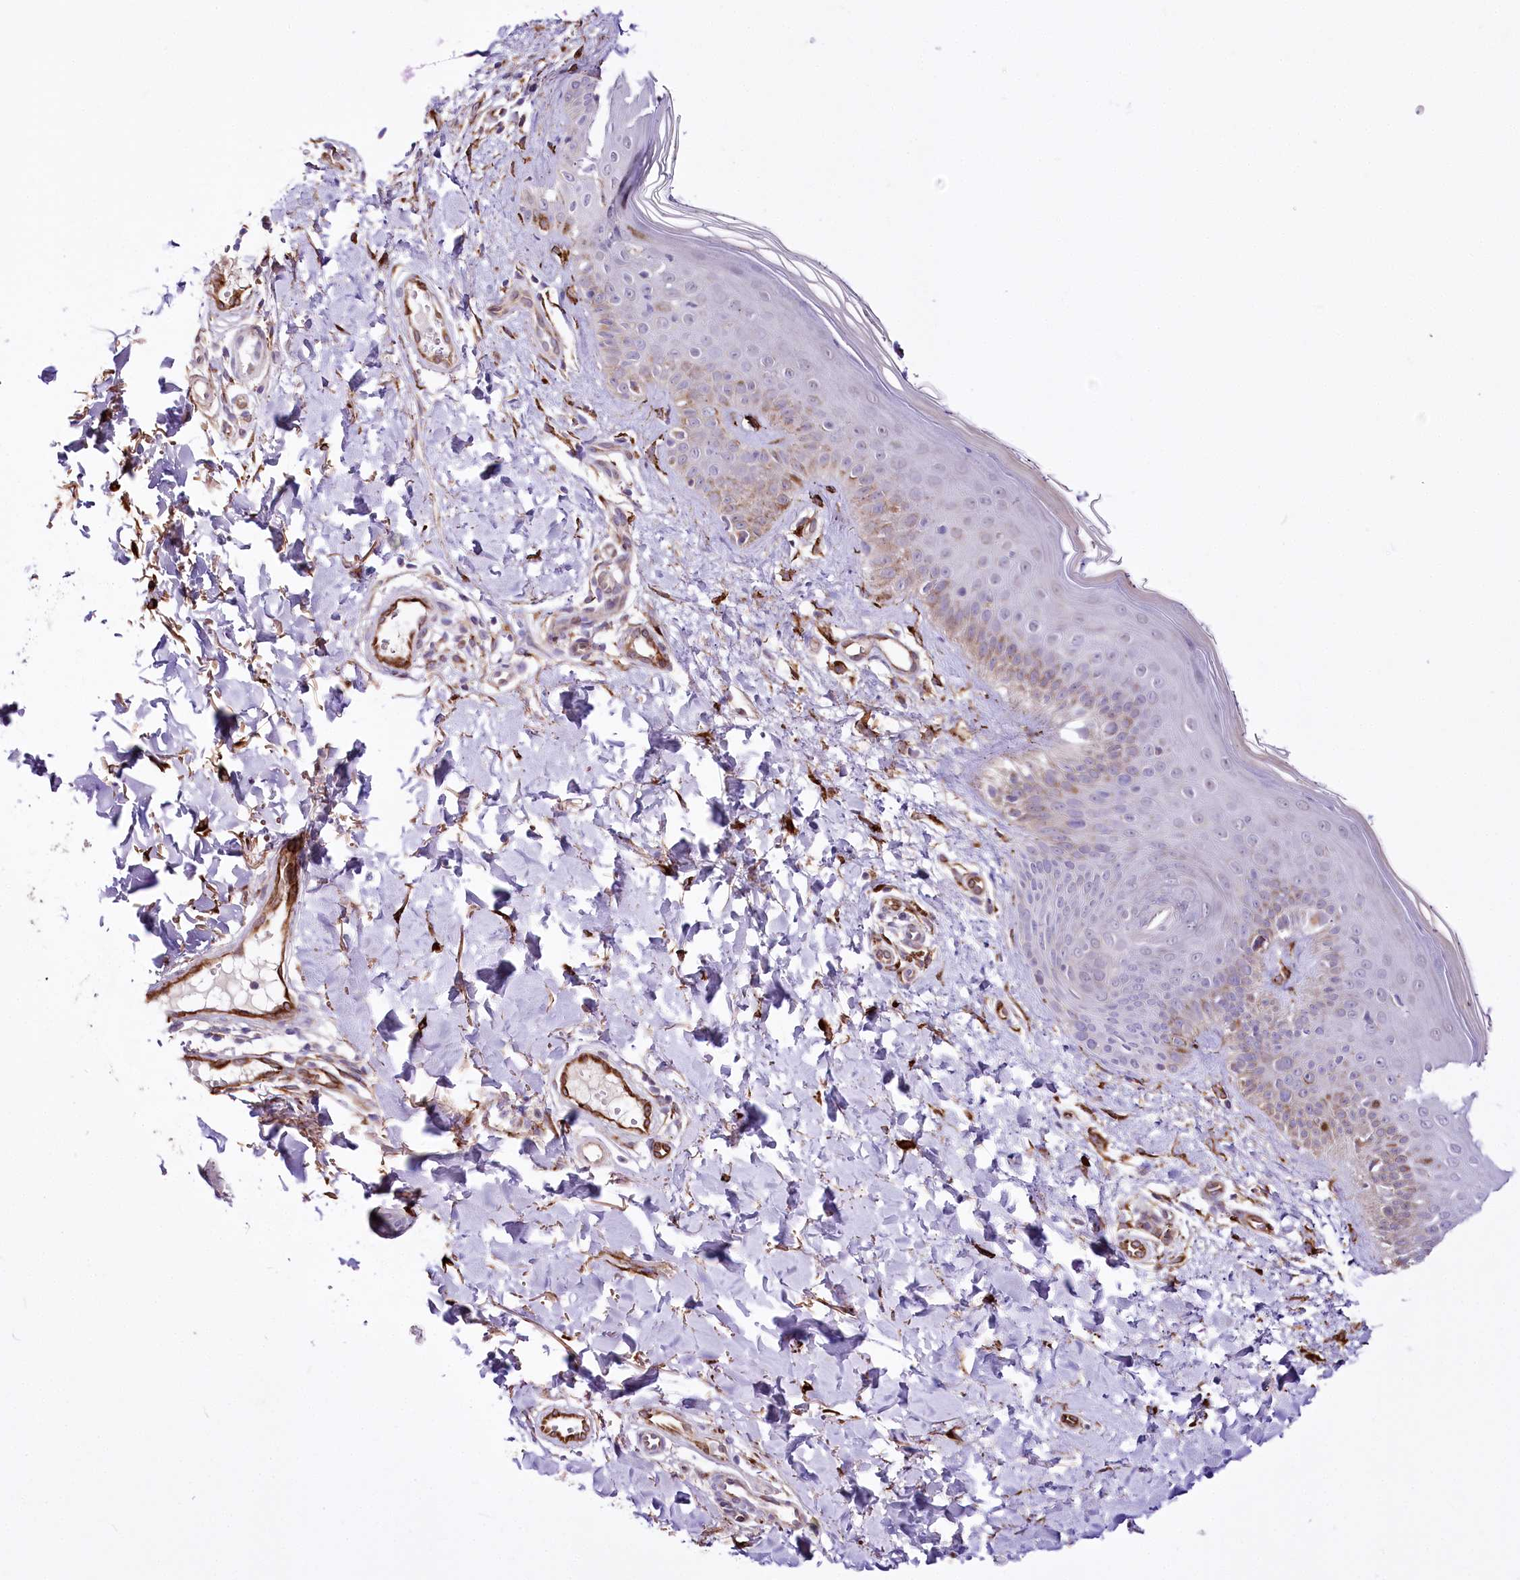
{"staining": {"intensity": "strong", "quantity": ">75%", "location": "cytoplasmic/membranous"}, "tissue": "skin", "cell_type": "Fibroblasts", "image_type": "normal", "snomed": [{"axis": "morphology", "description": "Normal tissue, NOS"}, {"axis": "topography", "description": "Skin"}], "caption": "Skin stained with a brown dye exhibits strong cytoplasmic/membranous positive staining in about >75% of fibroblasts.", "gene": "WWC1", "patient": {"sex": "male", "age": 52}}